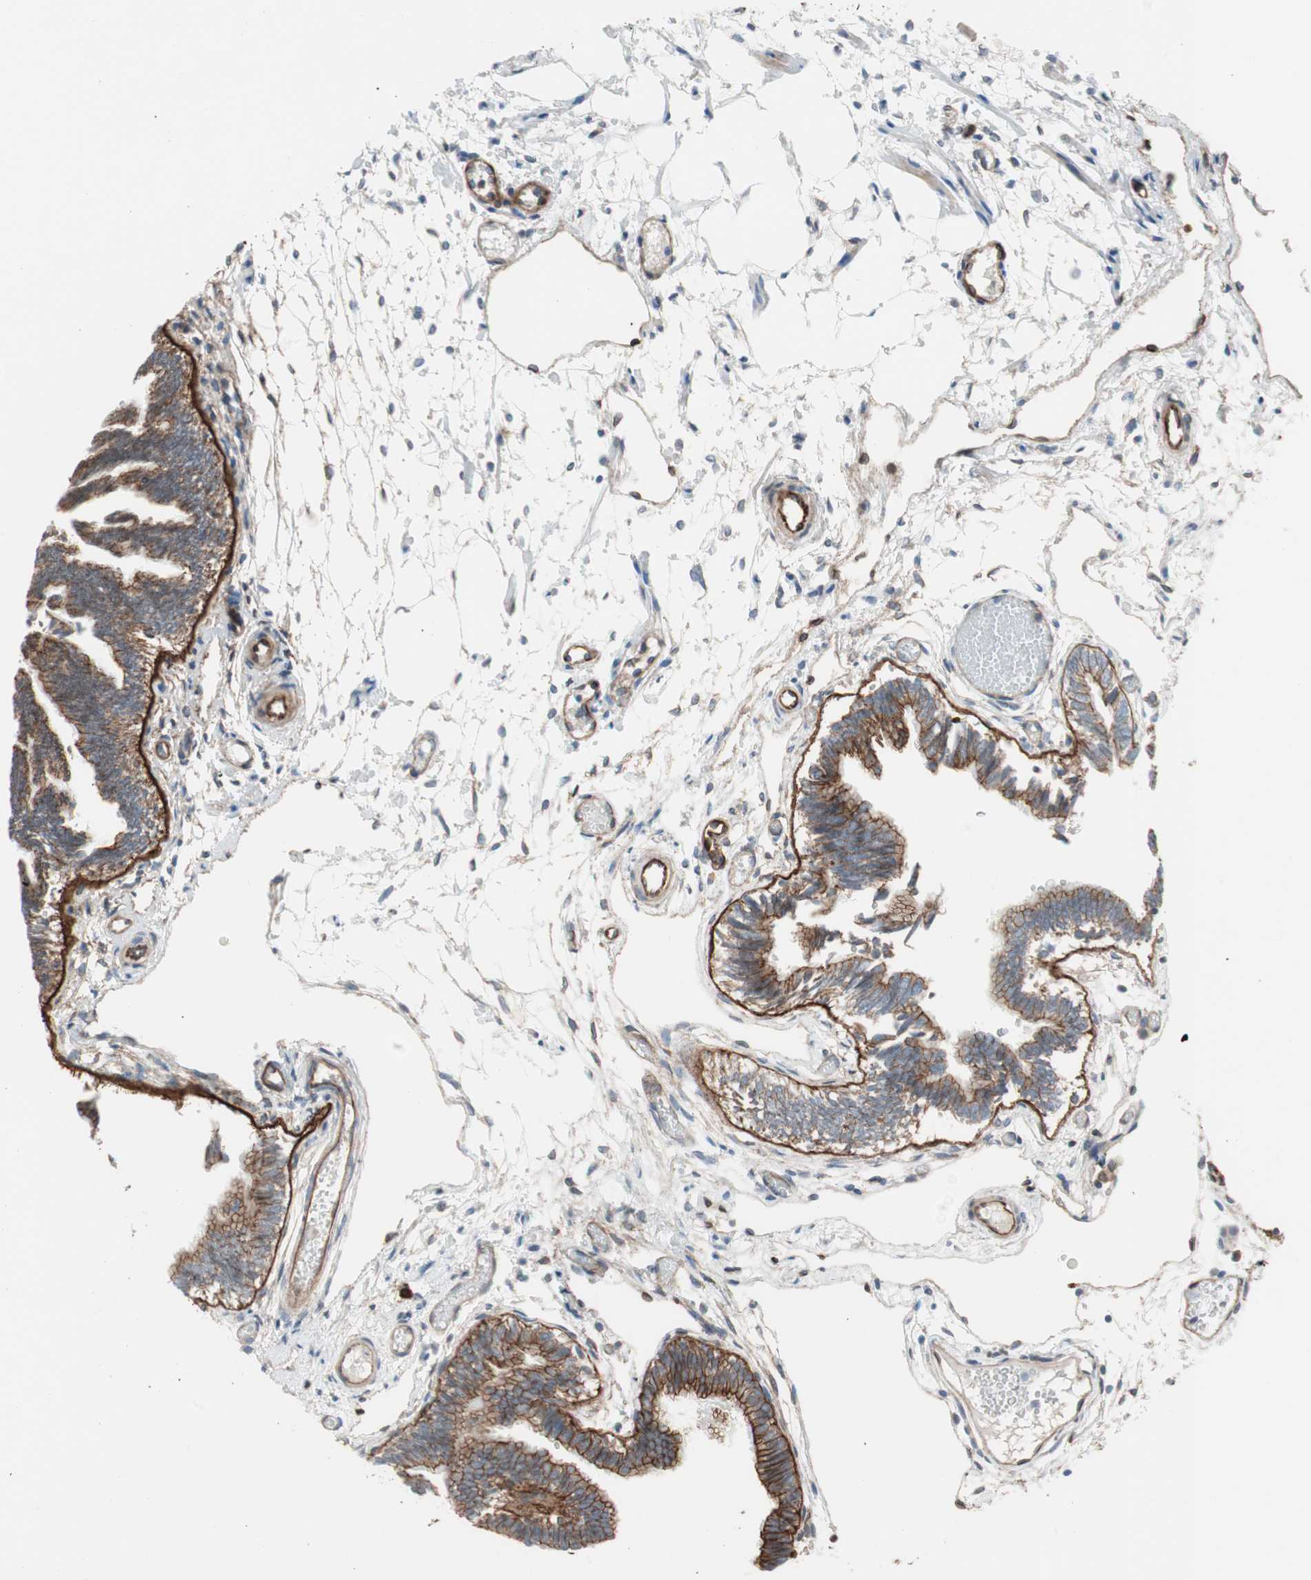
{"staining": {"intensity": "strong", "quantity": ">75%", "location": "cytoplasmic/membranous"}, "tissue": "fallopian tube", "cell_type": "Glandular cells", "image_type": "normal", "snomed": [{"axis": "morphology", "description": "Normal tissue, NOS"}, {"axis": "topography", "description": "Fallopian tube"}], "caption": "Normal fallopian tube displays strong cytoplasmic/membranous expression in about >75% of glandular cells.", "gene": "TCTA", "patient": {"sex": "female", "age": 29}}